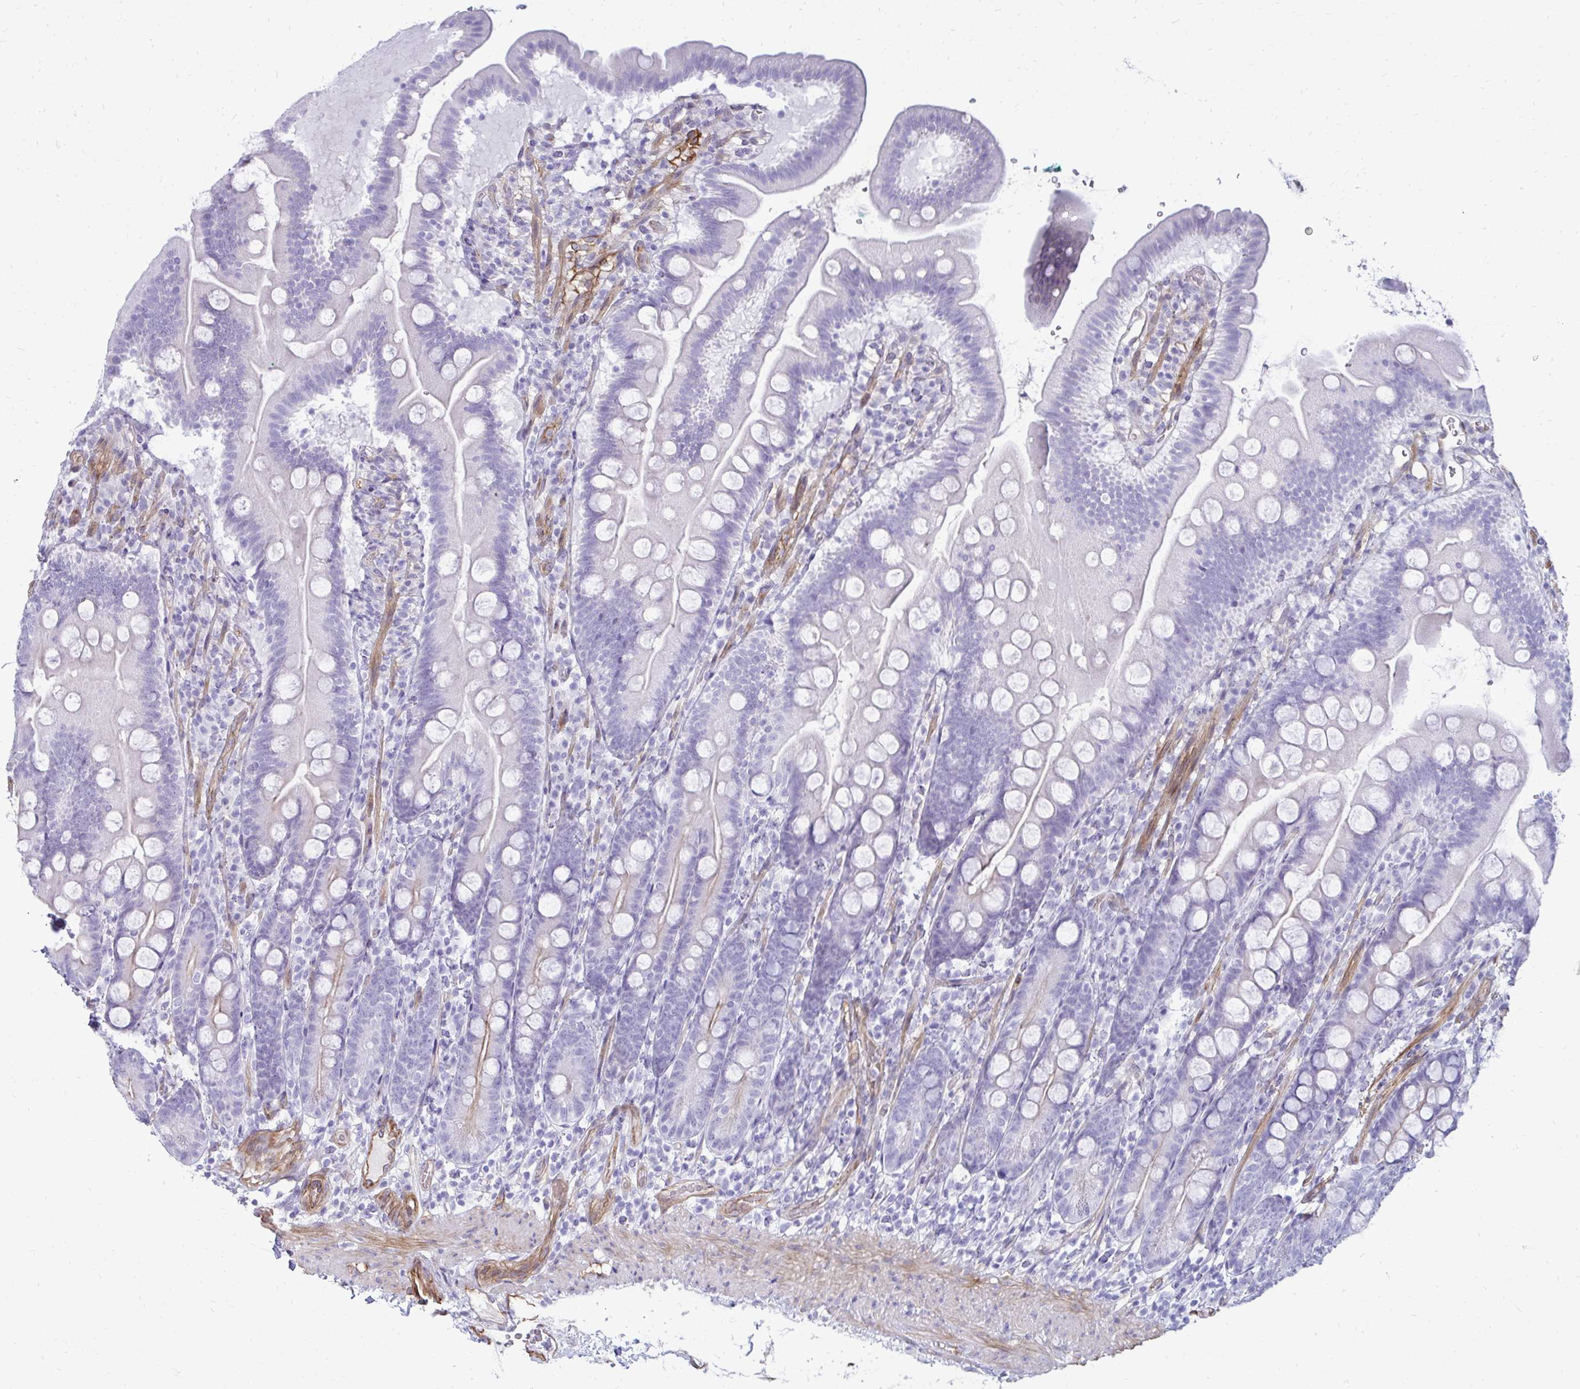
{"staining": {"intensity": "moderate", "quantity": "<25%", "location": "cytoplasmic/membranous"}, "tissue": "duodenum", "cell_type": "Glandular cells", "image_type": "normal", "snomed": [{"axis": "morphology", "description": "Normal tissue, NOS"}, {"axis": "topography", "description": "Duodenum"}], "caption": "A photomicrograph showing moderate cytoplasmic/membranous expression in about <25% of glandular cells in benign duodenum, as visualized by brown immunohistochemical staining.", "gene": "UBL3", "patient": {"sex": "female", "age": 67}}